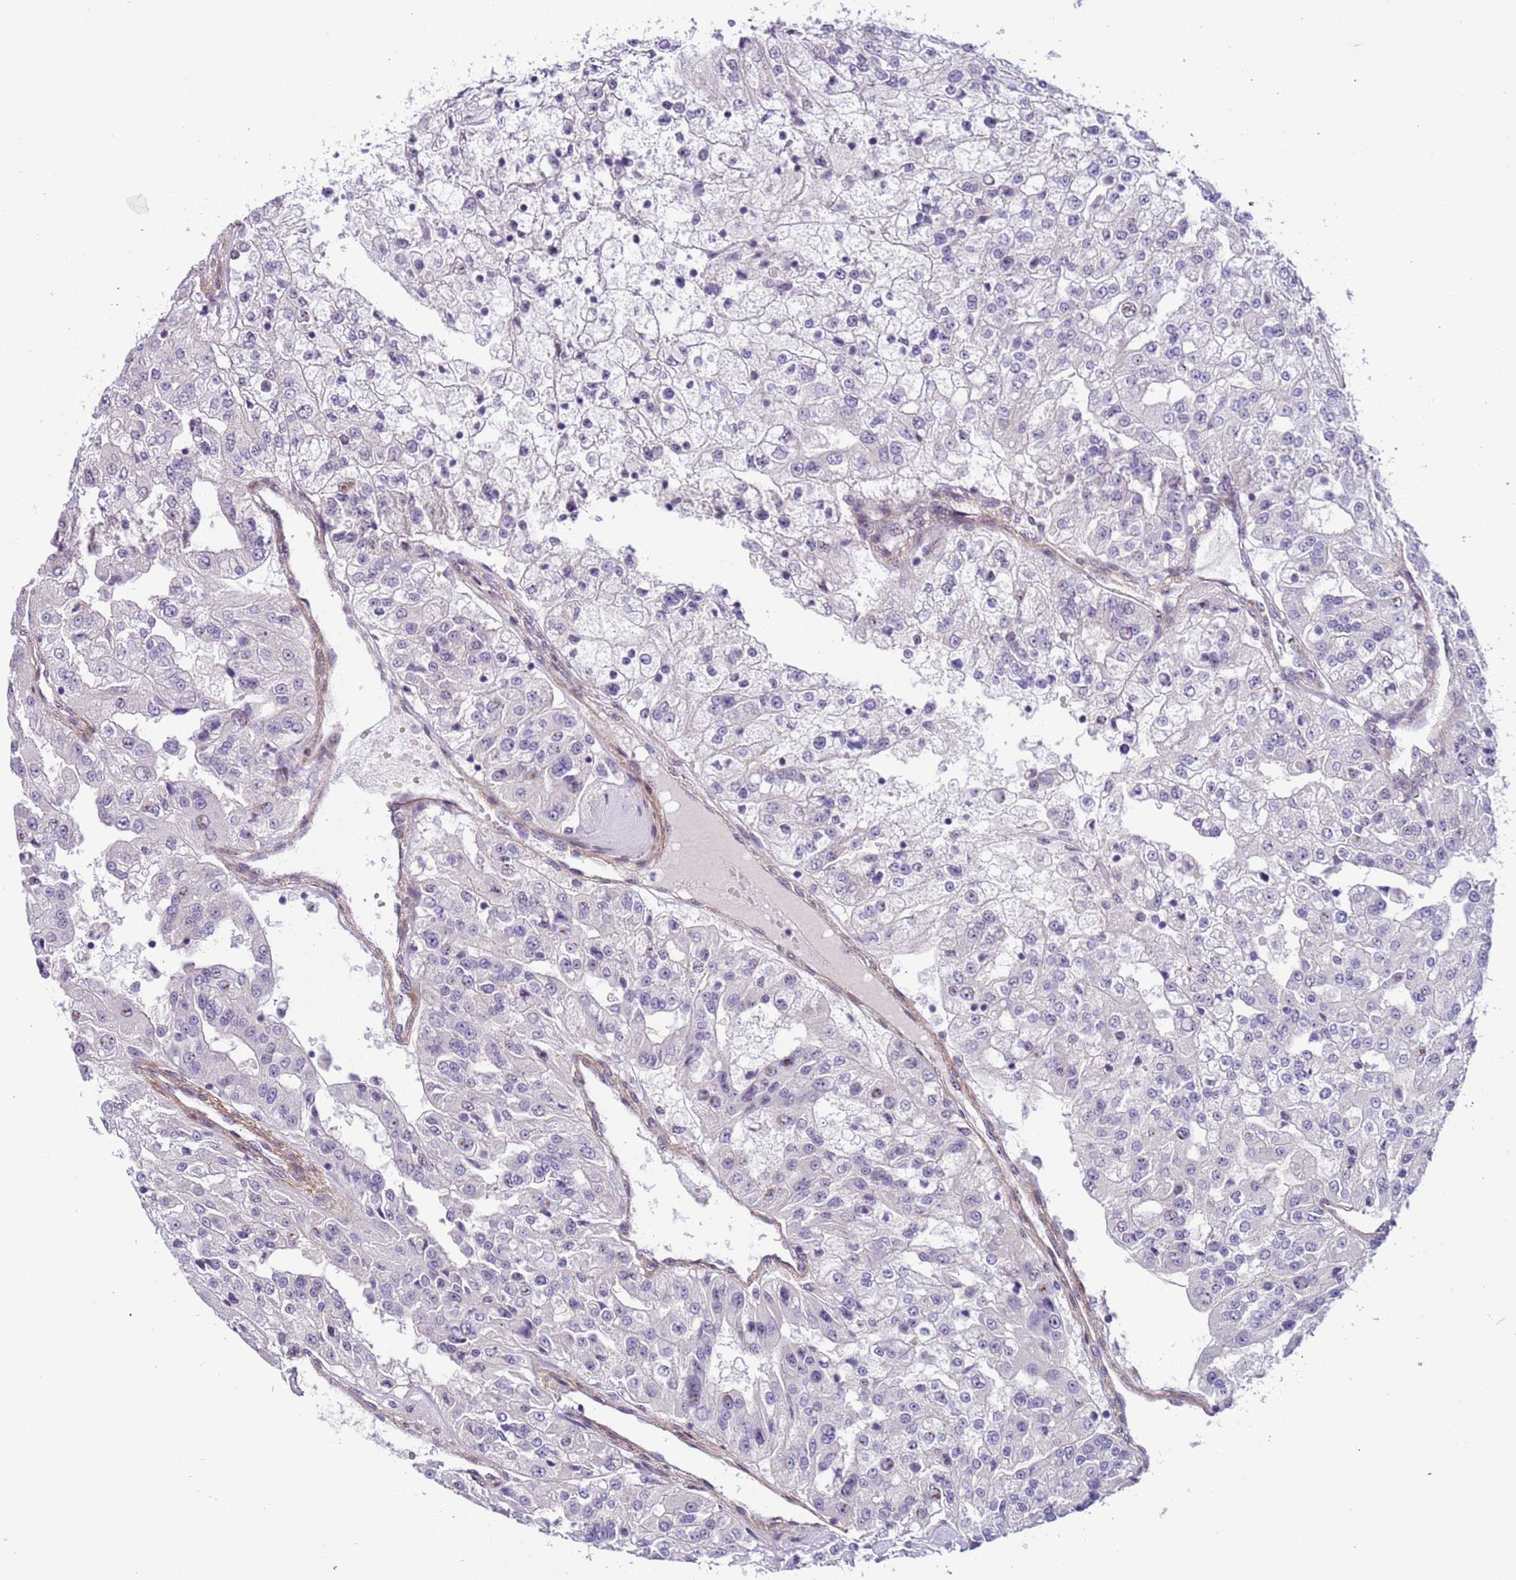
{"staining": {"intensity": "negative", "quantity": "none", "location": "none"}, "tissue": "renal cancer", "cell_type": "Tumor cells", "image_type": "cancer", "snomed": [{"axis": "morphology", "description": "Adenocarcinoma, NOS"}, {"axis": "topography", "description": "Kidney"}], "caption": "A photomicrograph of human renal cancer is negative for staining in tumor cells. (Stains: DAB (3,3'-diaminobenzidine) IHC with hematoxylin counter stain, Microscopy: brightfield microscopy at high magnification).", "gene": "PLEKHH1", "patient": {"sex": "female", "age": 63}}